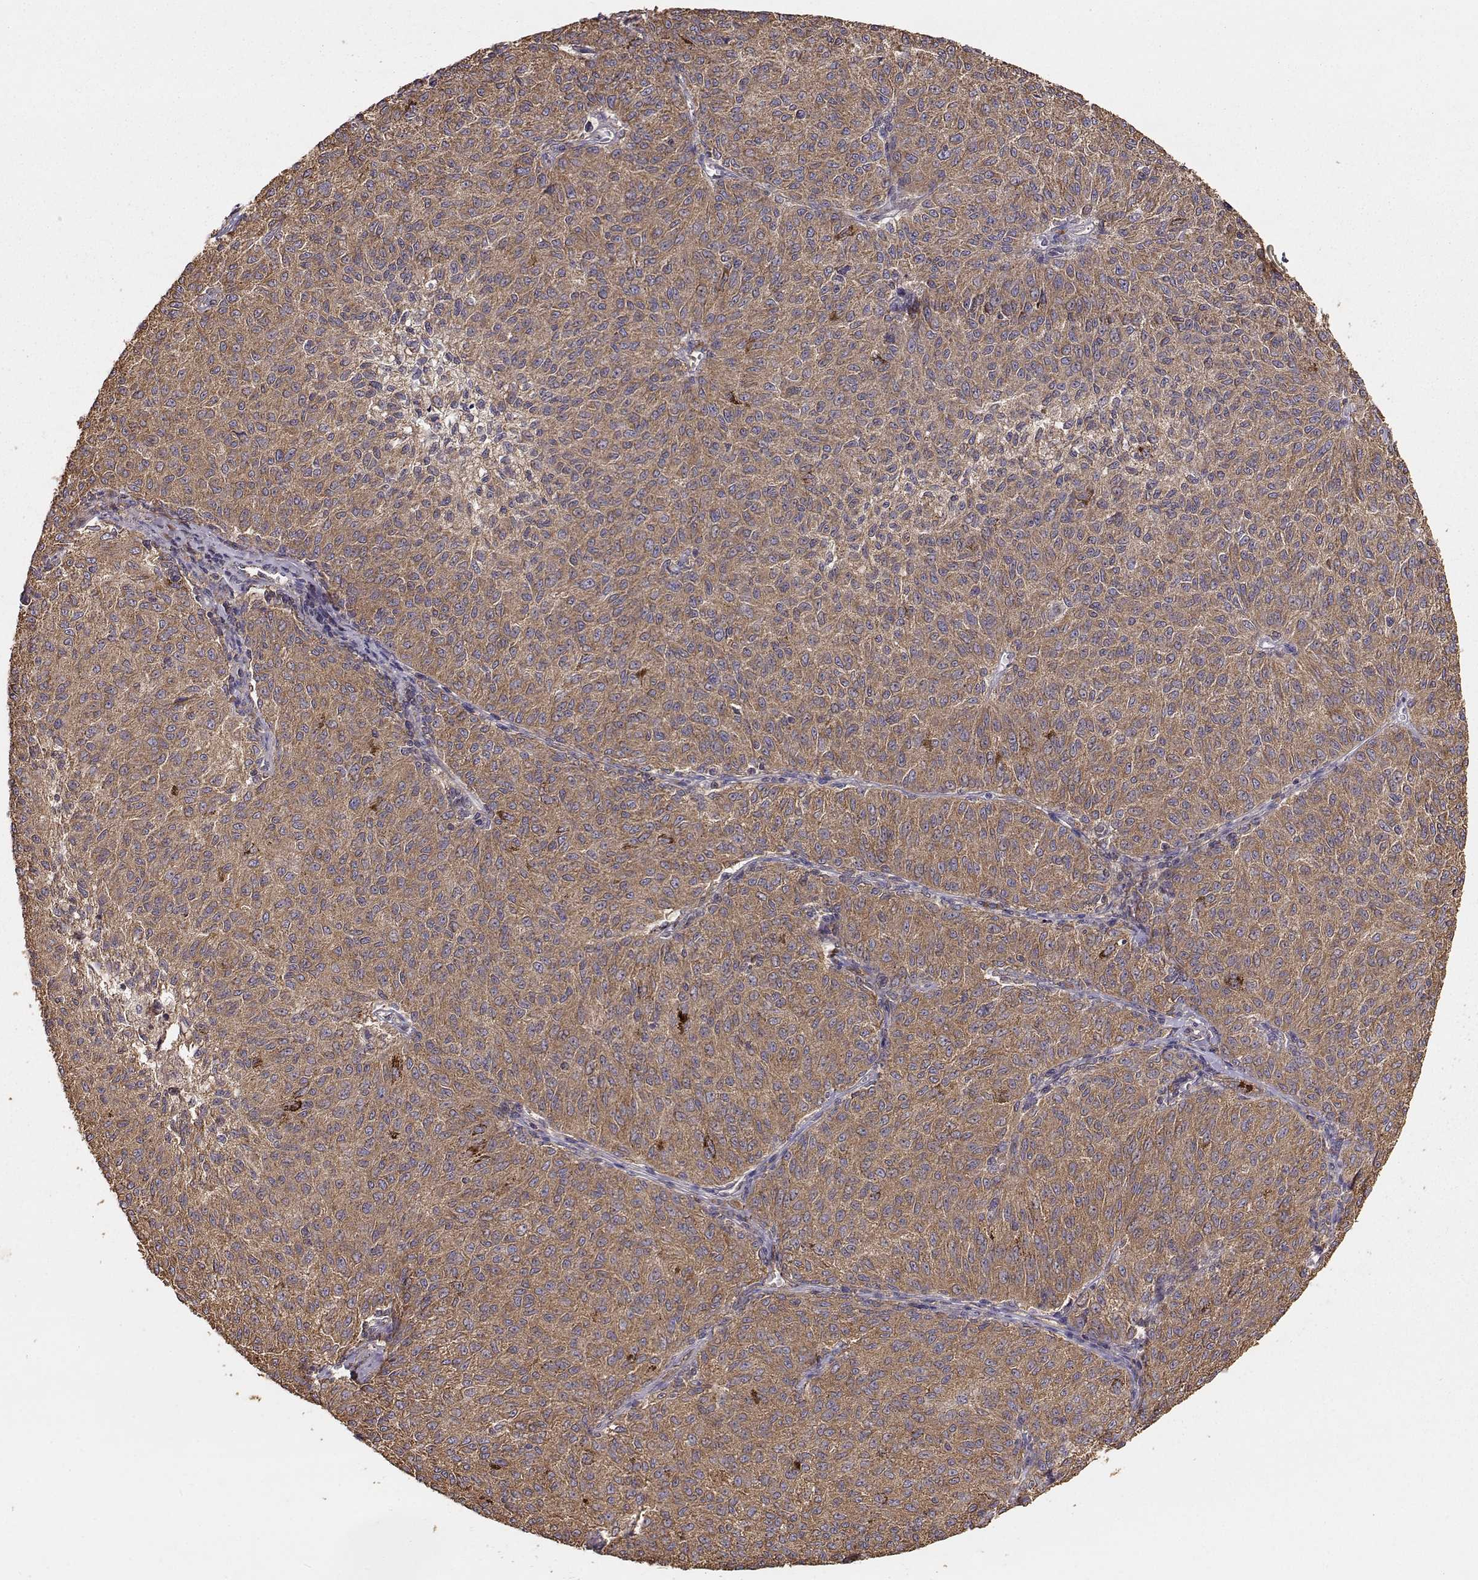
{"staining": {"intensity": "moderate", "quantity": ">75%", "location": "cytoplasmic/membranous"}, "tissue": "melanoma", "cell_type": "Tumor cells", "image_type": "cancer", "snomed": [{"axis": "morphology", "description": "Malignant melanoma, NOS"}, {"axis": "topography", "description": "Skin"}], "caption": "Tumor cells display medium levels of moderate cytoplasmic/membranous staining in about >75% of cells in malignant melanoma.", "gene": "TARS3", "patient": {"sex": "female", "age": 72}}